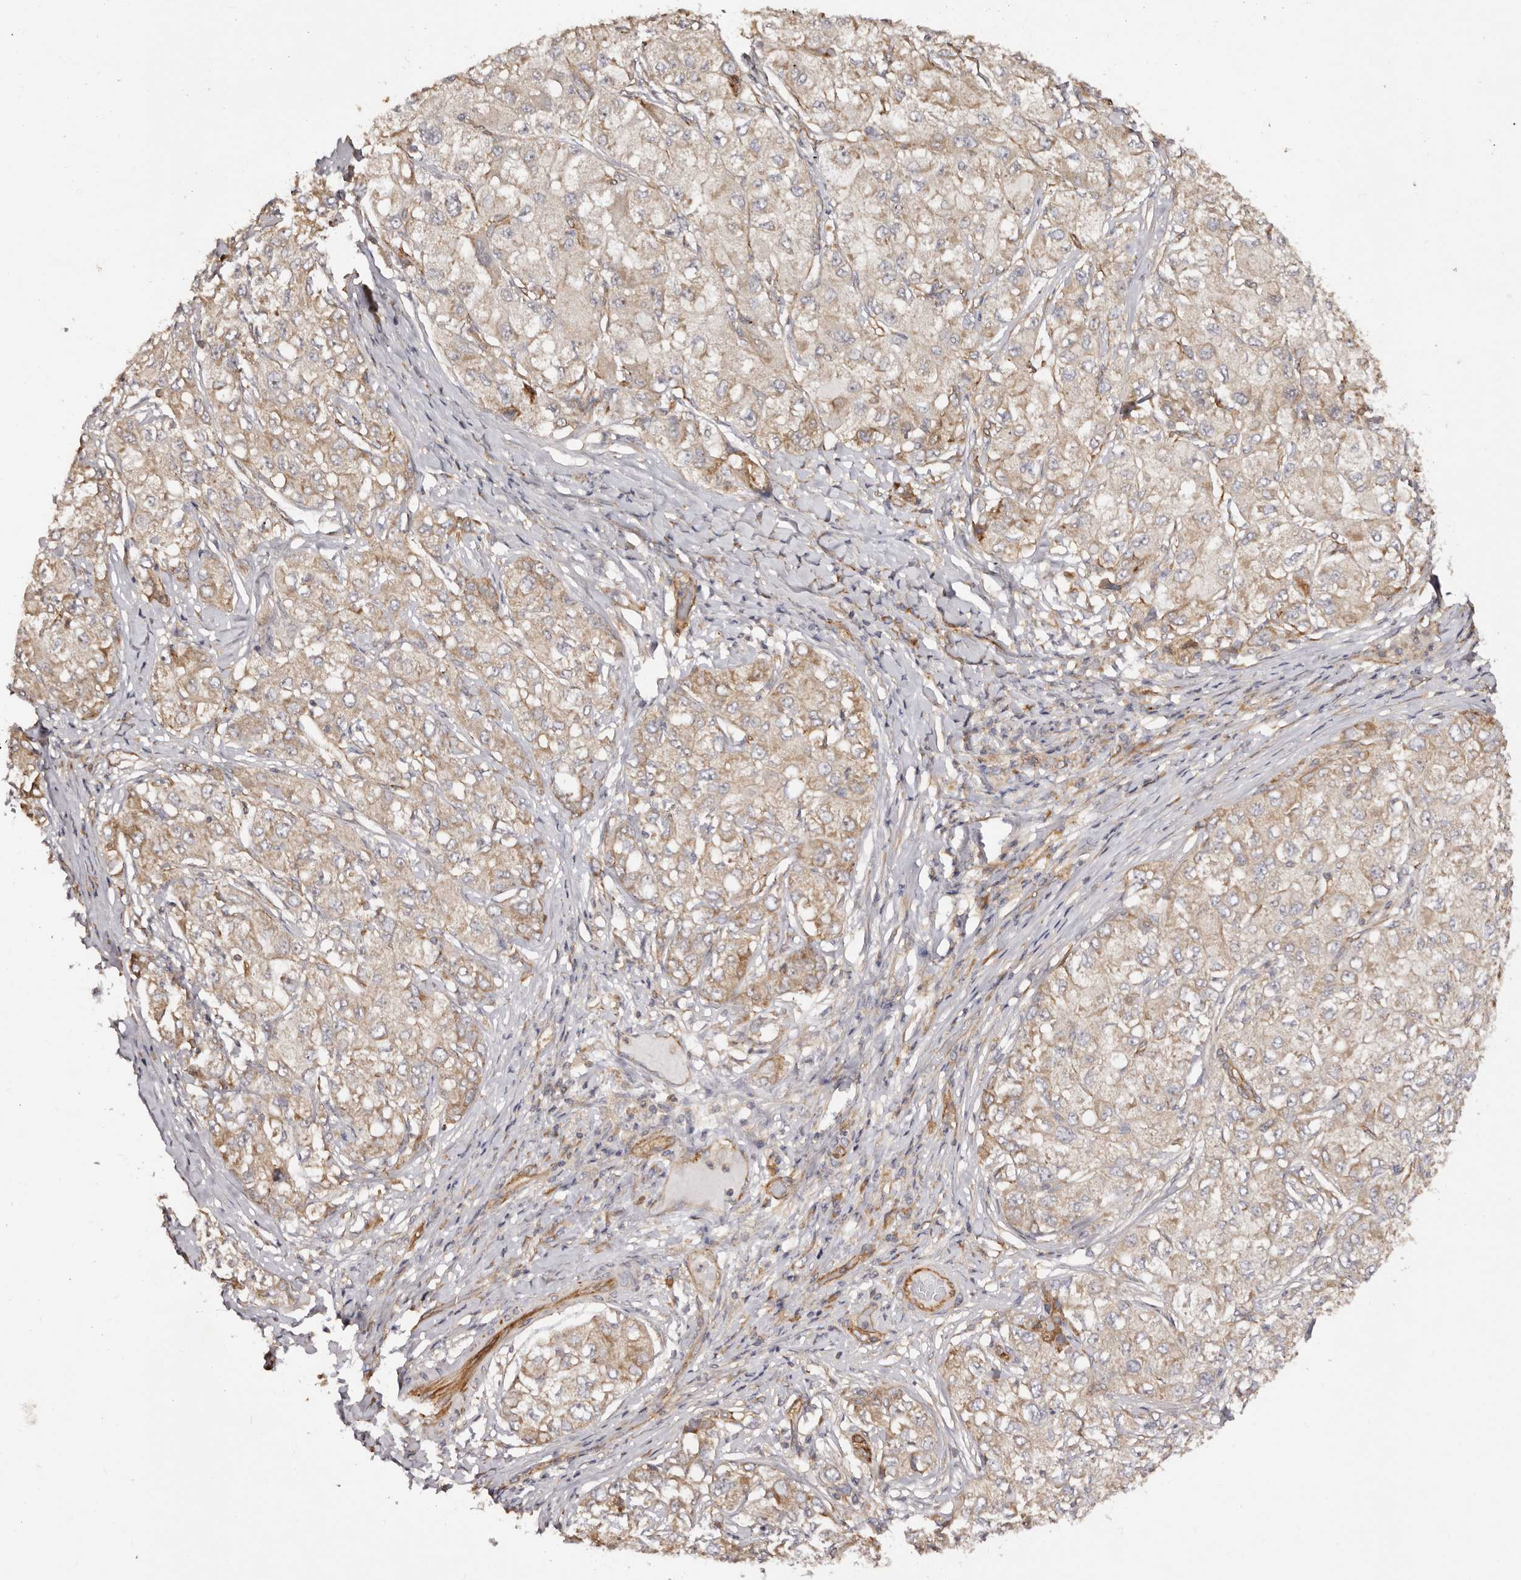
{"staining": {"intensity": "weak", "quantity": "25%-75%", "location": "cytoplasmic/membranous"}, "tissue": "liver cancer", "cell_type": "Tumor cells", "image_type": "cancer", "snomed": [{"axis": "morphology", "description": "Carcinoma, Hepatocellular, NOS"}, {"axis": "topography", "description": "Liver"}], "caption": "This histopathology image reveals immunohistochemistry (IHC) staining of human liver cancer (hepatocellular carcinoma), with low weak cytoplasmic/membranous positivity in about 25%-75% of tumor cells.", "gene": "RPS6", "patient": {"sex": "male", "age": 80}}